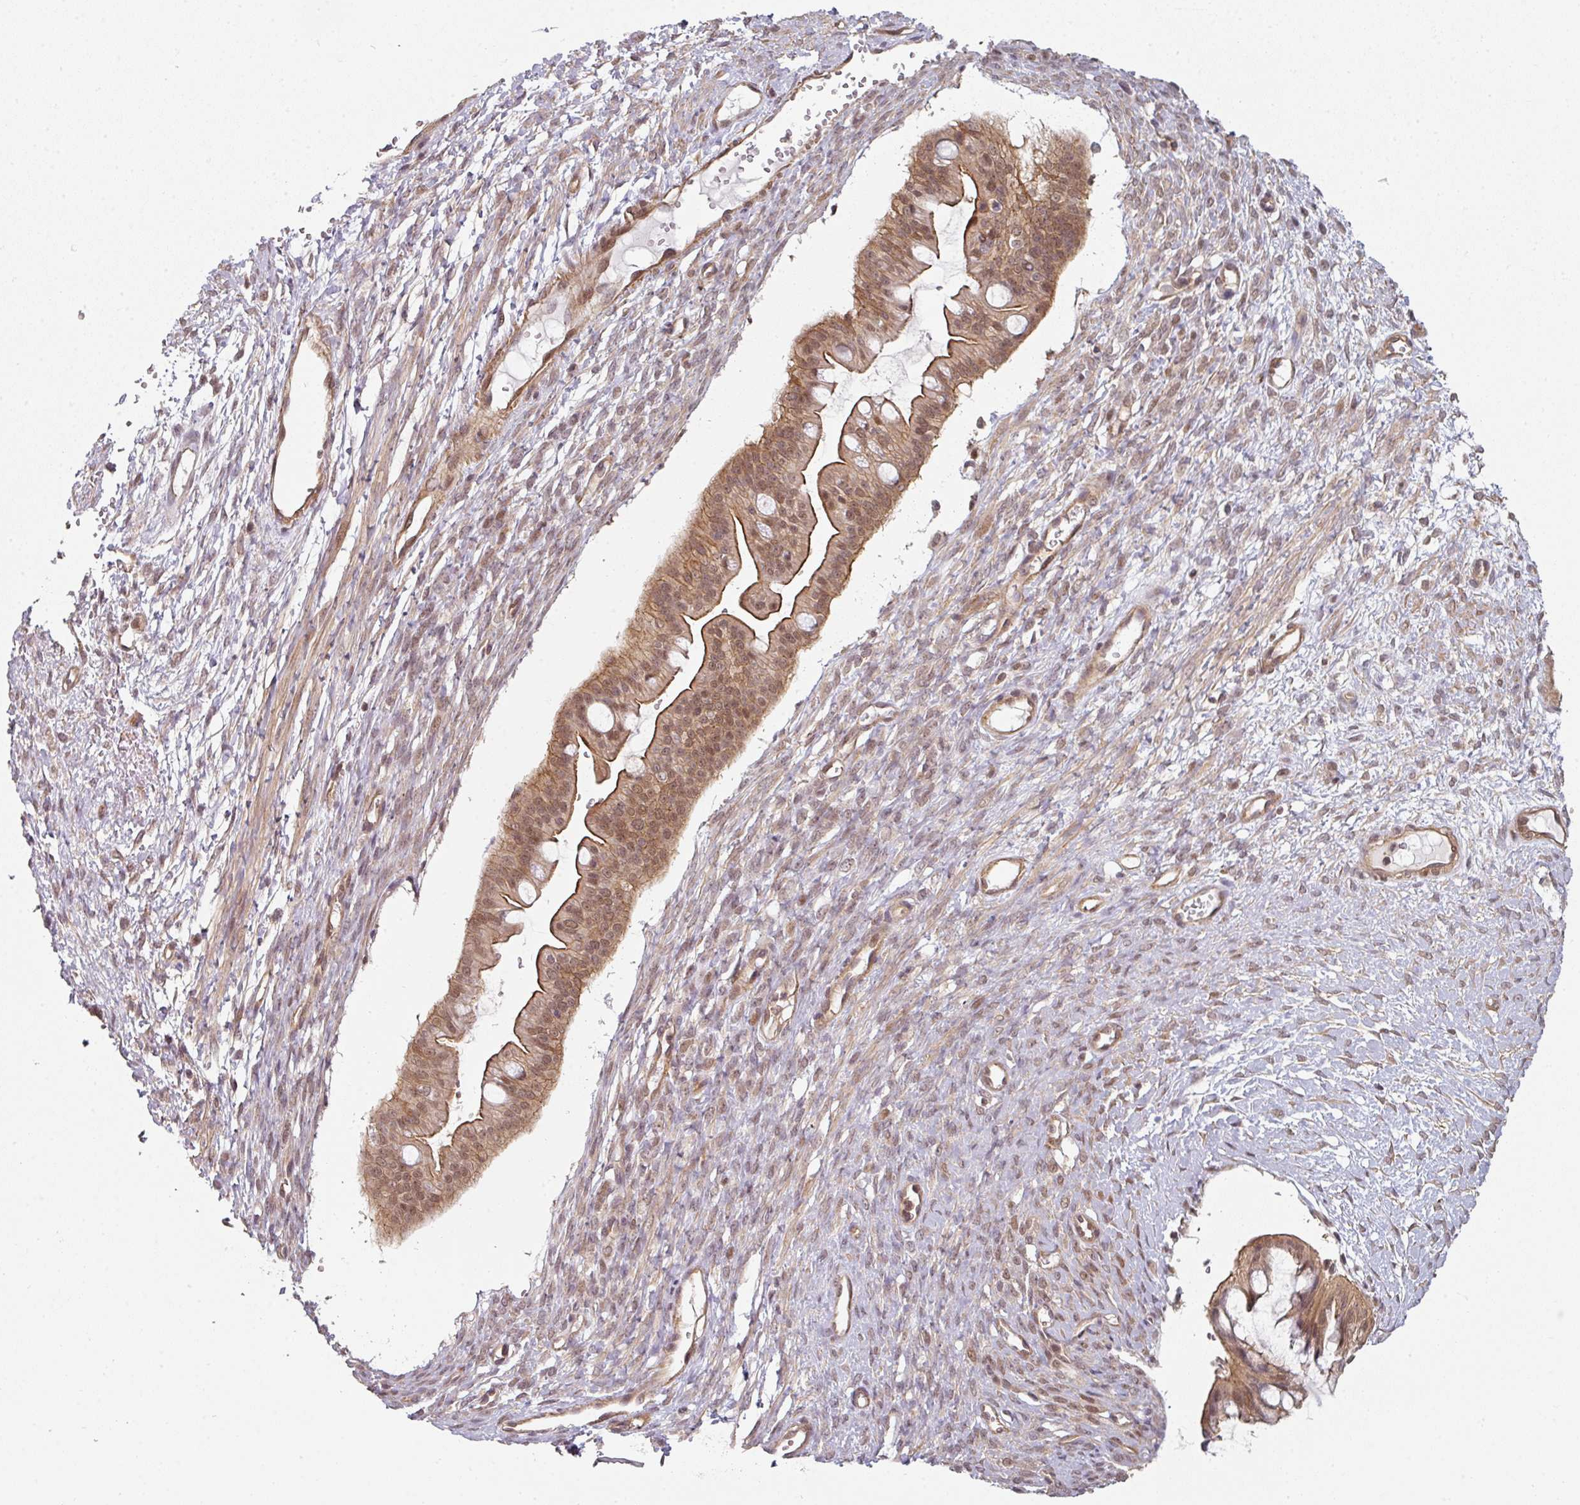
{"staining": {"intensity": "moderate", "quantity": ">75%", "location": "cytoplasmic/membranous,nuclear"}, "tissue": "ovarian cancer", "cell_type": "Tumor cells", "image_type": "cancer", "snomed": [{"axis": "morphology", "description": "Cystadenocarcinoma, mucinous, NOS"}, {"axis": "topography", "description": "Ovary"}], "caption": "Immunohistochemical staining of human ovarian cancer (mucinous cystadenocarcinoma) exhibits medium levels of moderate cytoplasmic/membranous and nuclear protein expression in about >75% of tumor cells. (Brightfield microscopy of DAB IHC at high magnification).", "gene": "PSME3IP1", "patient": {"sex": "female", "age": 73}}